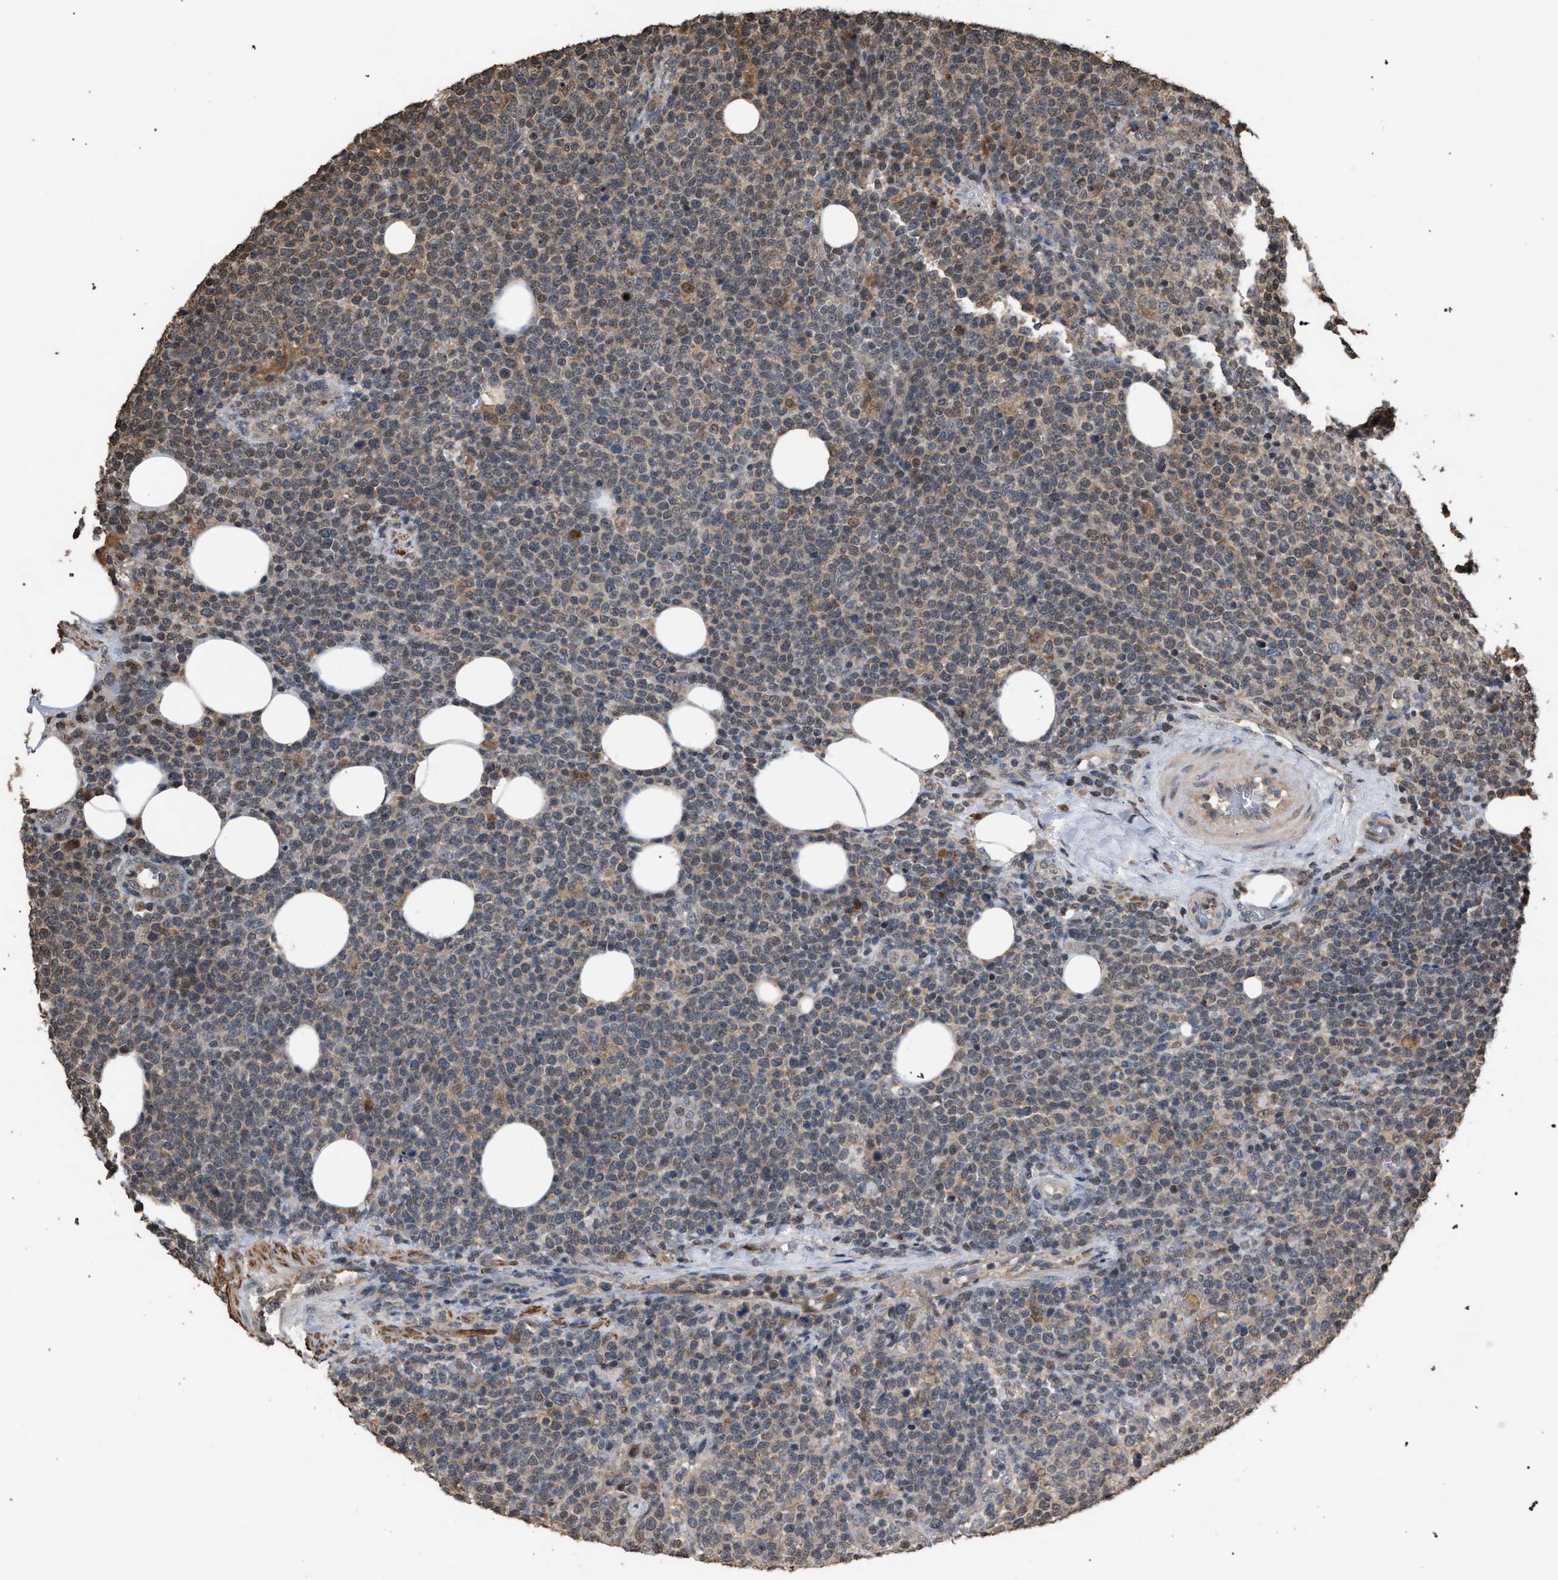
{"staining": {"intensity": "weak", "quantity": "<25%", "location": "cytoplasmic/membranous"}, "tissue": "lymphoma", "cell_type": "Tumor cells", "image_type": "cancer", "snomed": [{"axis": "morphology", "description": "Malignant lymphoma, non-Hodgkin's type, High grade"}, {"axis": "topography", "description": "Lymph node"}], "caption": "Tumor cells are negative for protein expression in human lymphoma.", "gene": "NAA35", "patient": {"sex": "male", "age": 61}}